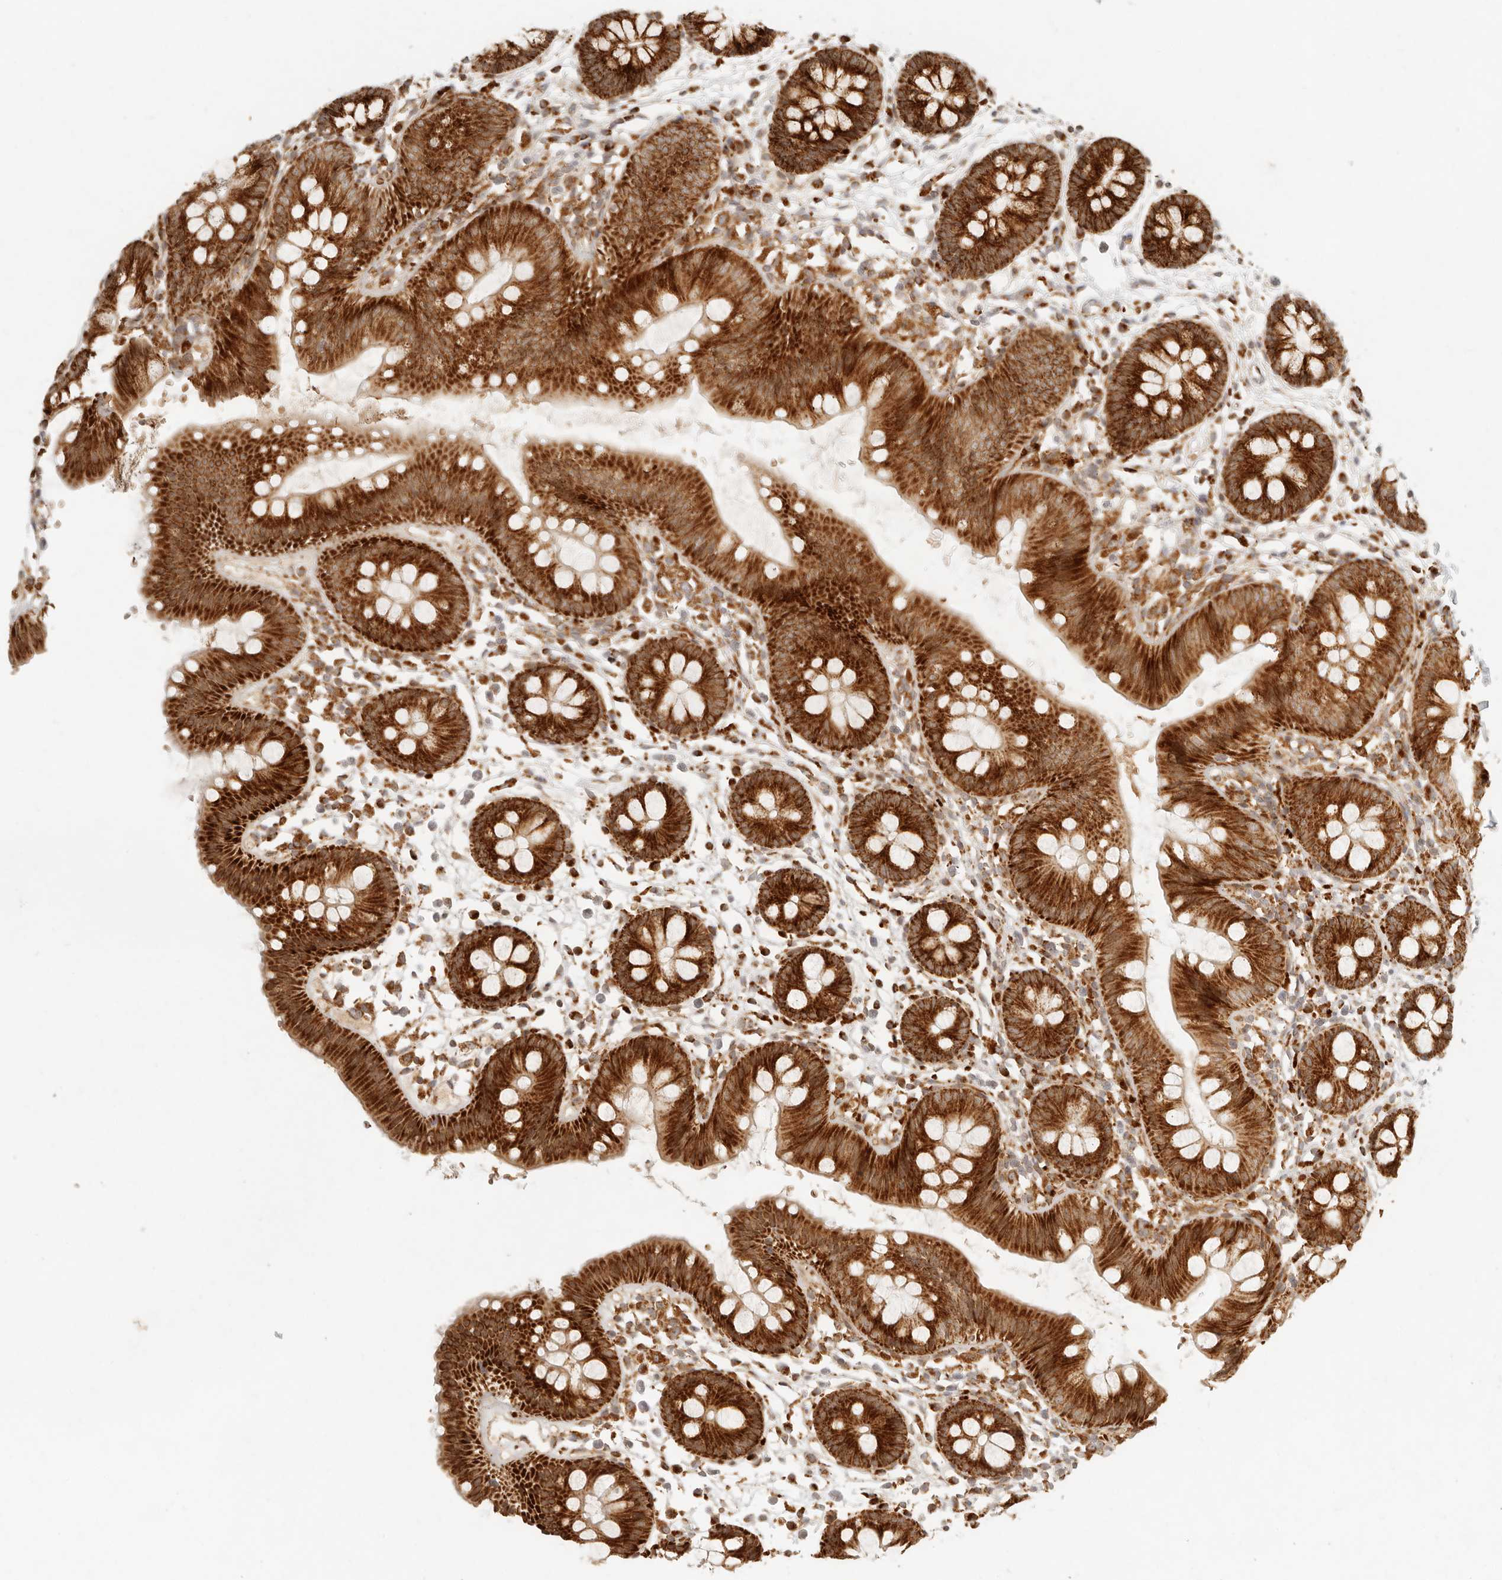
{"staining": {"intensity": "strong", "quantity": ">75%", "location": "cytoplasmic/membranous"}, "tissue": "colon", "cell_type": "Endothelial cells", "image_type": "normal", "snomed": [{"axis": "morphology", "description": "Normal tissue, NOS"}, {"axis": "topography", "description": "Colon"}], "caption": "Strong cytoplasmic/membranous expression is seen in approximately >75% of endothelial cells in benign colon.", "gene": "MRPL55", "patient": {"sex": "male", "age": 56}}